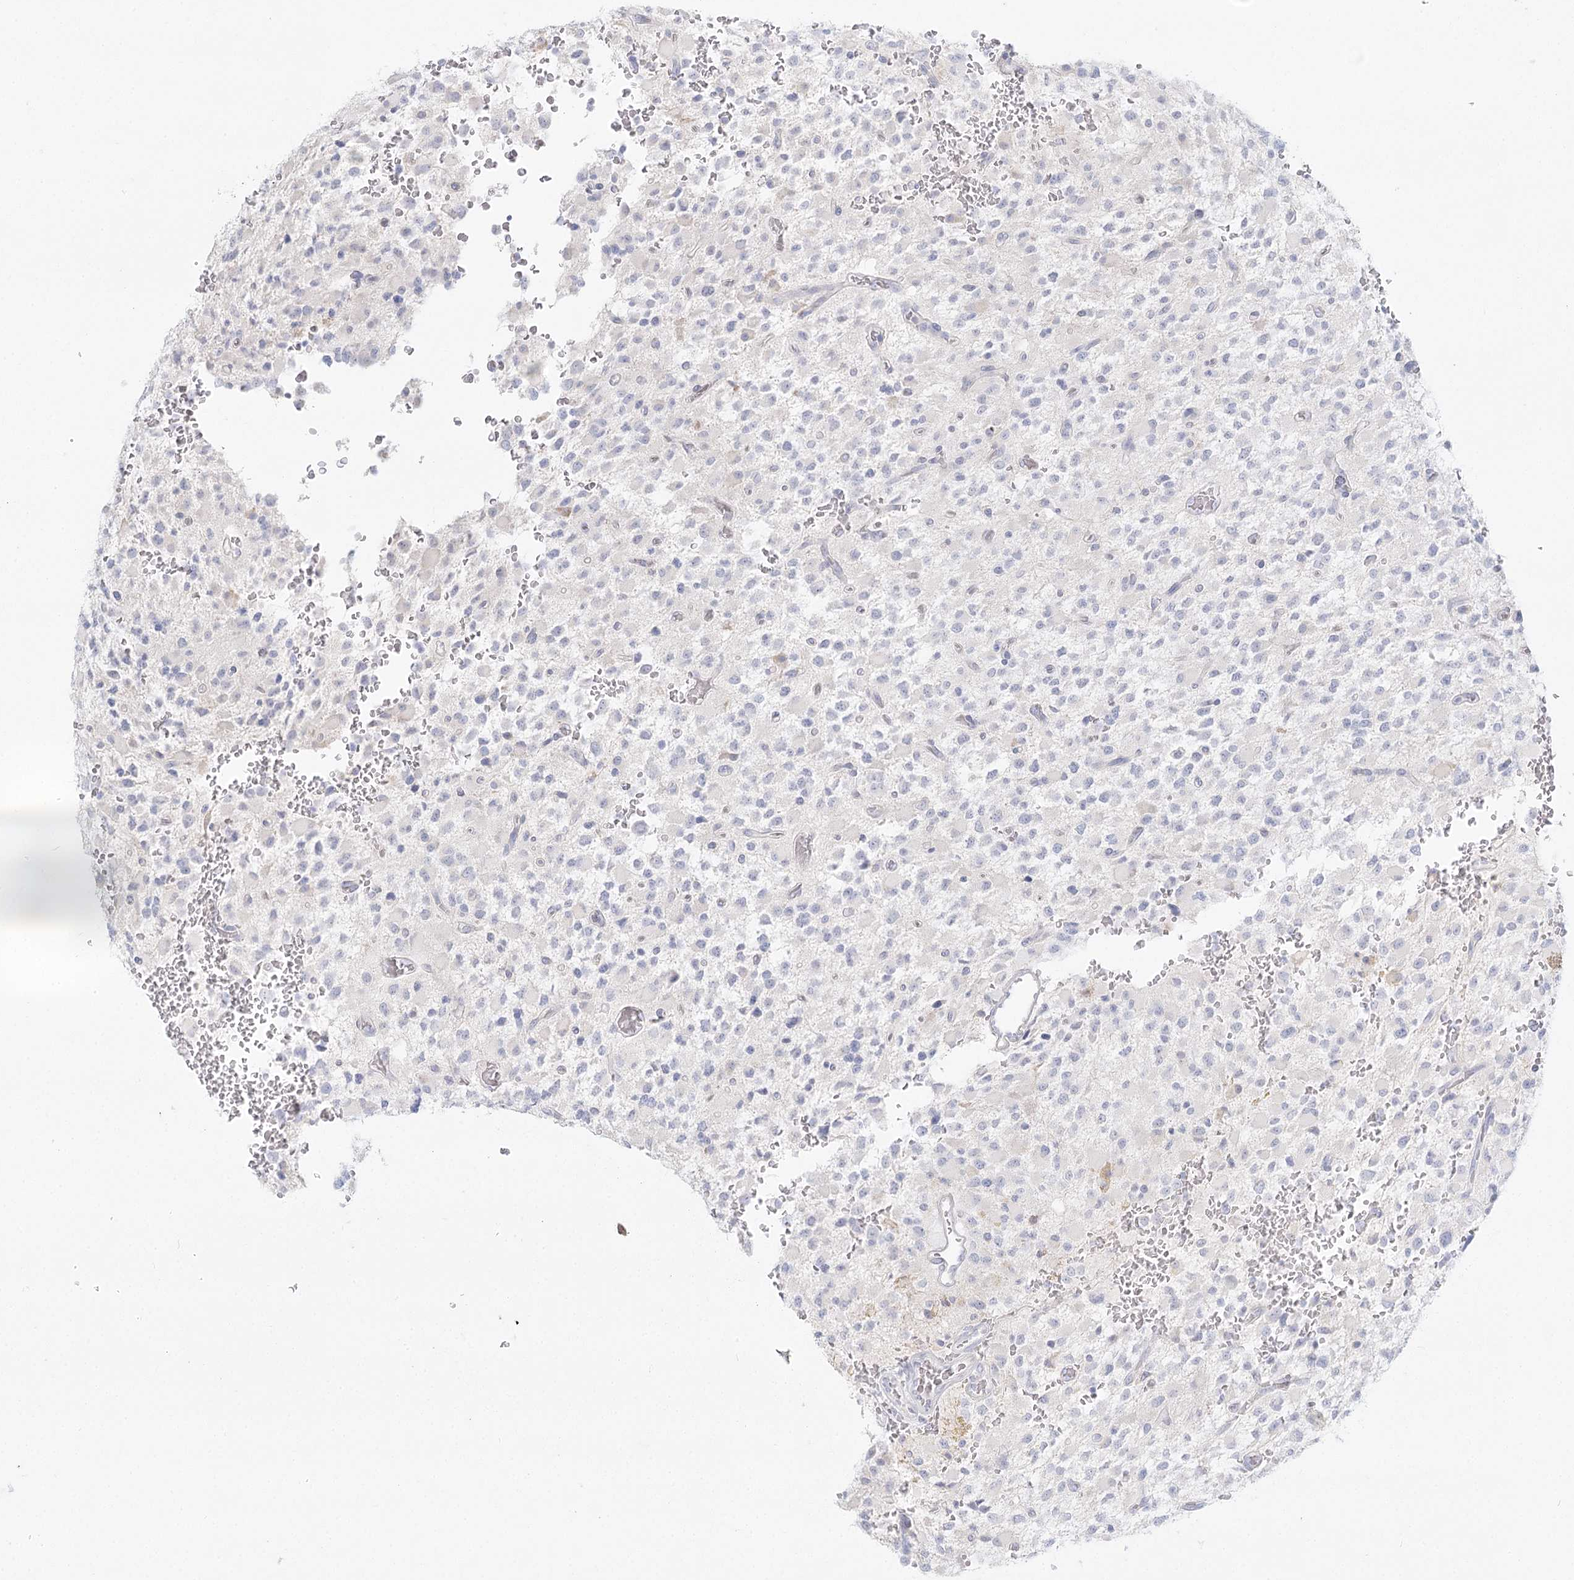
{"staining": {"intensity": "negative", "quantity": "none", "location": "none"}, "tissue": "glioma", "cell_type": "Tumor cells", "image_type": "cancer", "snomed": [{"axis": "morphology", "description": "Glioma, malignant, High grade"}, {"axis": "topography", "description": "Brain"}], "caption": "High magnification brightfield microscopy of glioma stained with DAB (3,3'-diaminobenzidine) (brown) and counterstained with hematoxylin (blue): tumor cells show no significant positivity.", "gene": "DMGDH", "patient": {"sex": "male", "age": 34}}